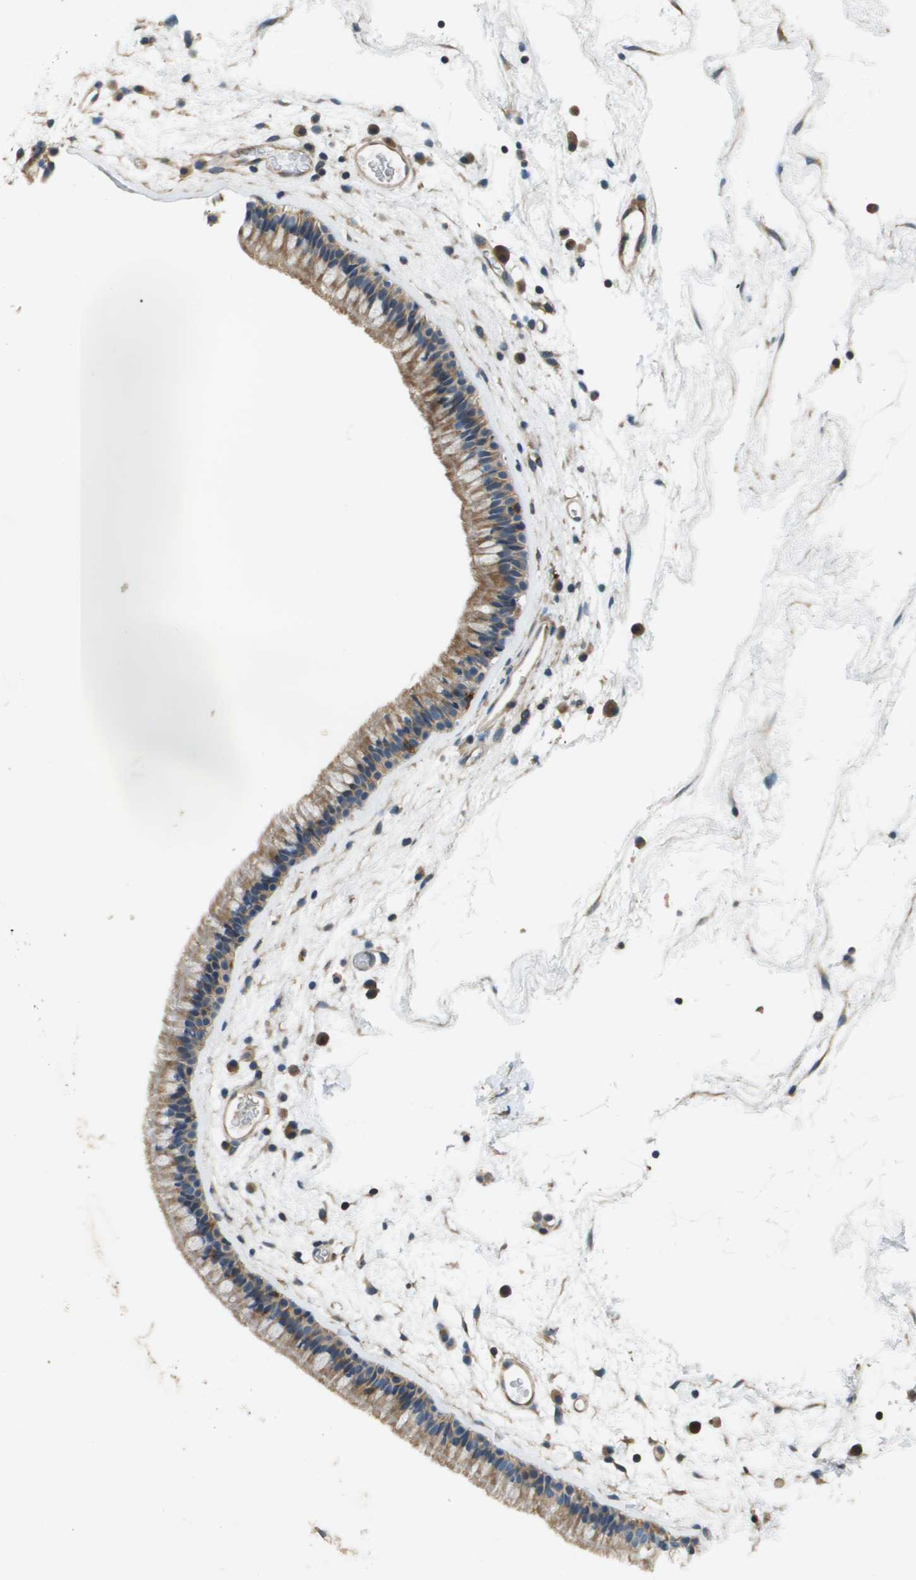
{"staining": {"intensity": "moderate", "quantity": "25%-75%", "location": "cytoplasmic/membranous"}, "tissue": "nasopharynx", "cell_type": "Respiratory epithelial cells", "image_type": "normal", "snomed": [{"axis": "morphology", "description": "Normal tissue, NOS"}, {"axis": "morphology", "description": "Inflammation, NOS"}, {"axis": "topography", "description": "Nasopharynx"}], "caption": "IHC image of benign human nasopharynx stained for a protein (brown), which displays medium levels of moderate cytoplasmic/membranous expression in approximately 25%-75% of respiratory epithelial cells.", "gene": "SAMSN1", "patient": {"sex": "male", "age": 48}}